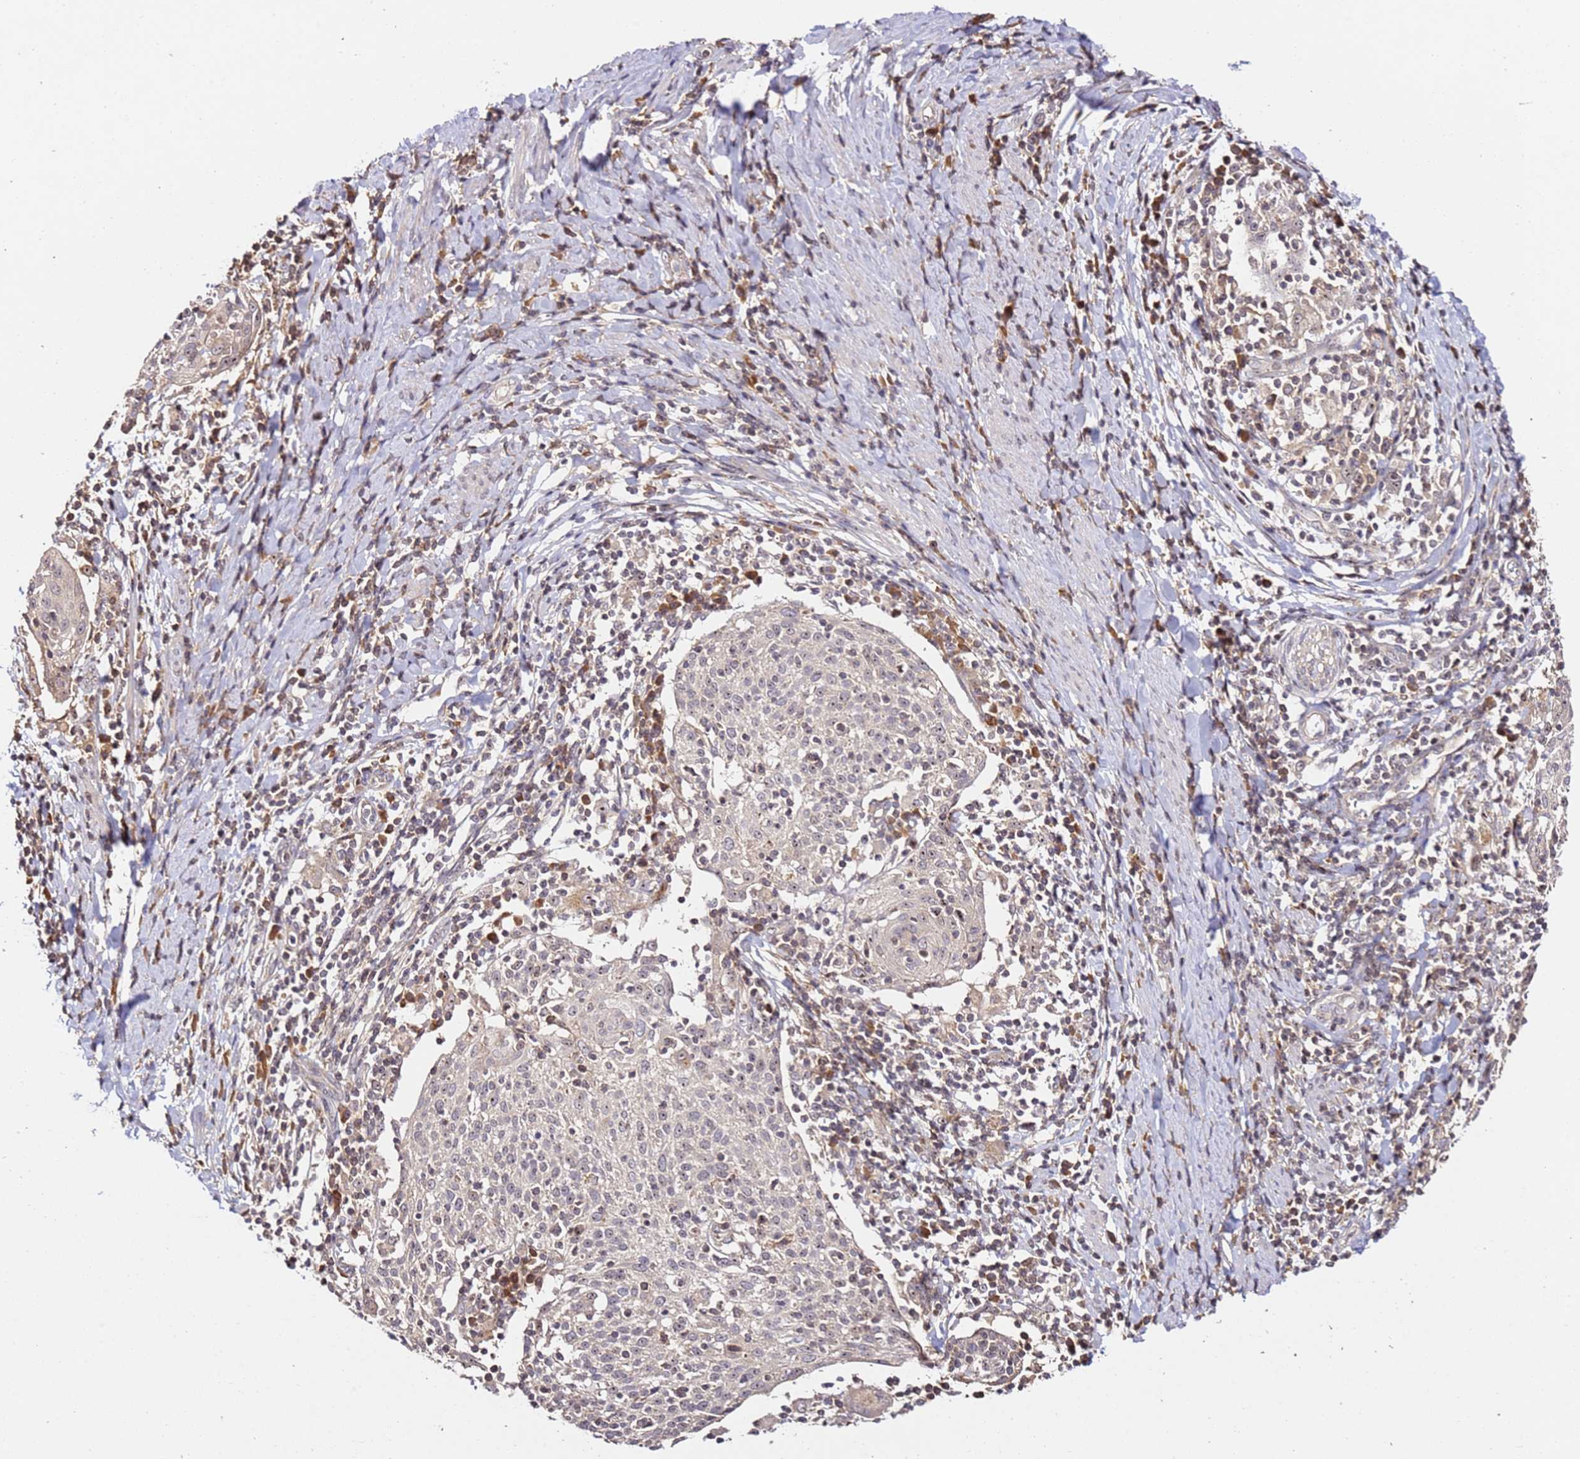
{"staining": {"intensity": "weak", "quantity": "25%-75%", "location": "nuclear"}, "tissue": "cervical cancer", "cell_type": "Tumor cells", "image_type": "cancer", "snomed": [{"axis": "morphology", "description": "Squamous cell carcinoma, NOS"}, {"axis": "topography", "description": "Cervix"}], "caption": "Cervical squamous cell carcinoma was stained to show a protein in brown. There is low levels of weak nuclear positivity in about 25%-75% of tumor cells.", "gene": "DDX27", "patient": {"sex": "female", "age": 52}}